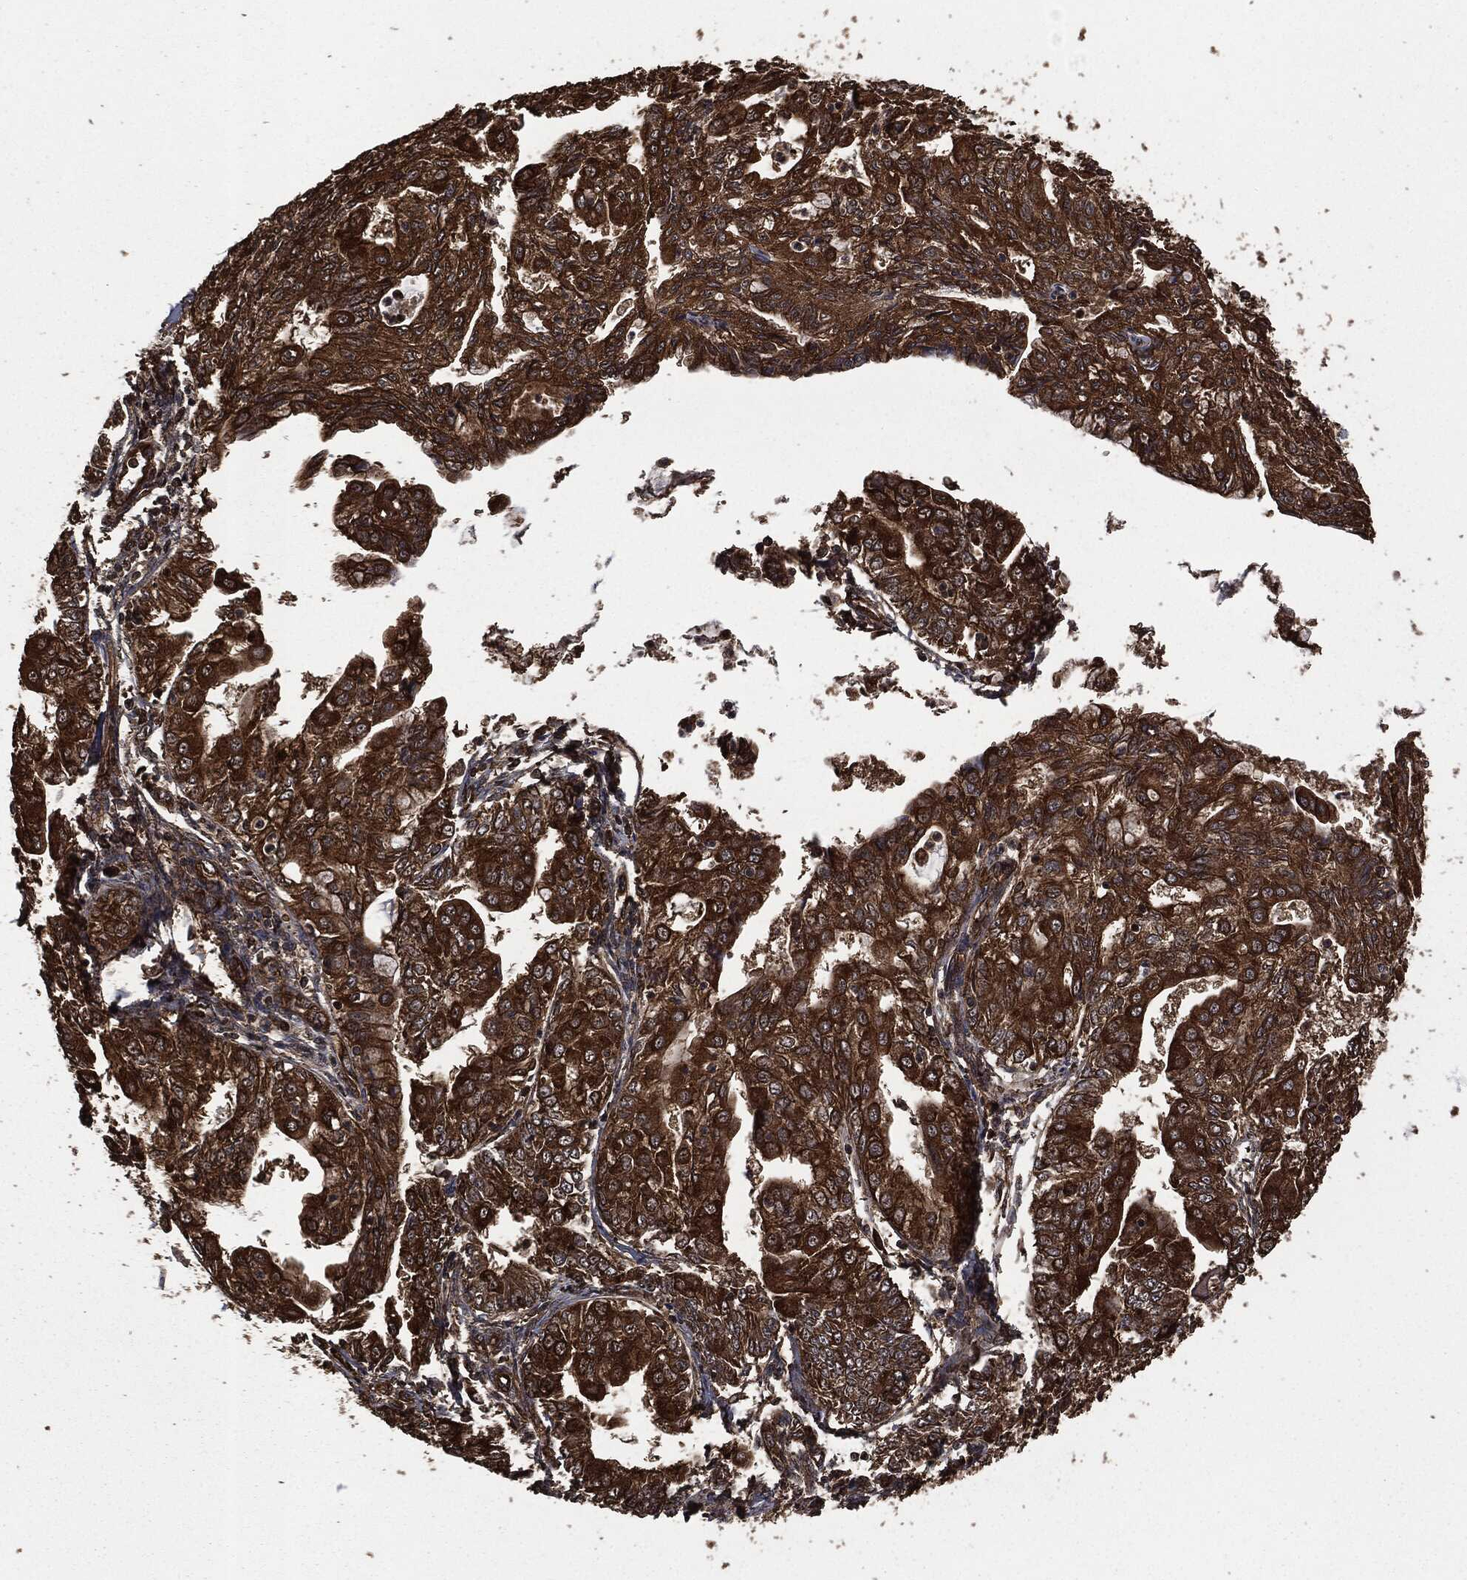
{"staining": {"intensity": "strong", "quantity": ">75%", "location": "cytoplasmic/membranous"}, "tissue": "endometrial cancer", "cell_type": "Tumor cells", "image_type": "cancer", "snomed": [{"axis": "morphology", "description": "Adenocarcinoma, NOS"}, {"axis": "topography", "description": "Endometrium"}], "caption": "Adenocarcinoma (endometrial) was stained to show a protein in brown. There is high levels of strong cytoplasmic/membranous expression in approximately >75% of tumor cells.", "gene": "HRAS", "patient": {"sex": "female", "age": 68}}